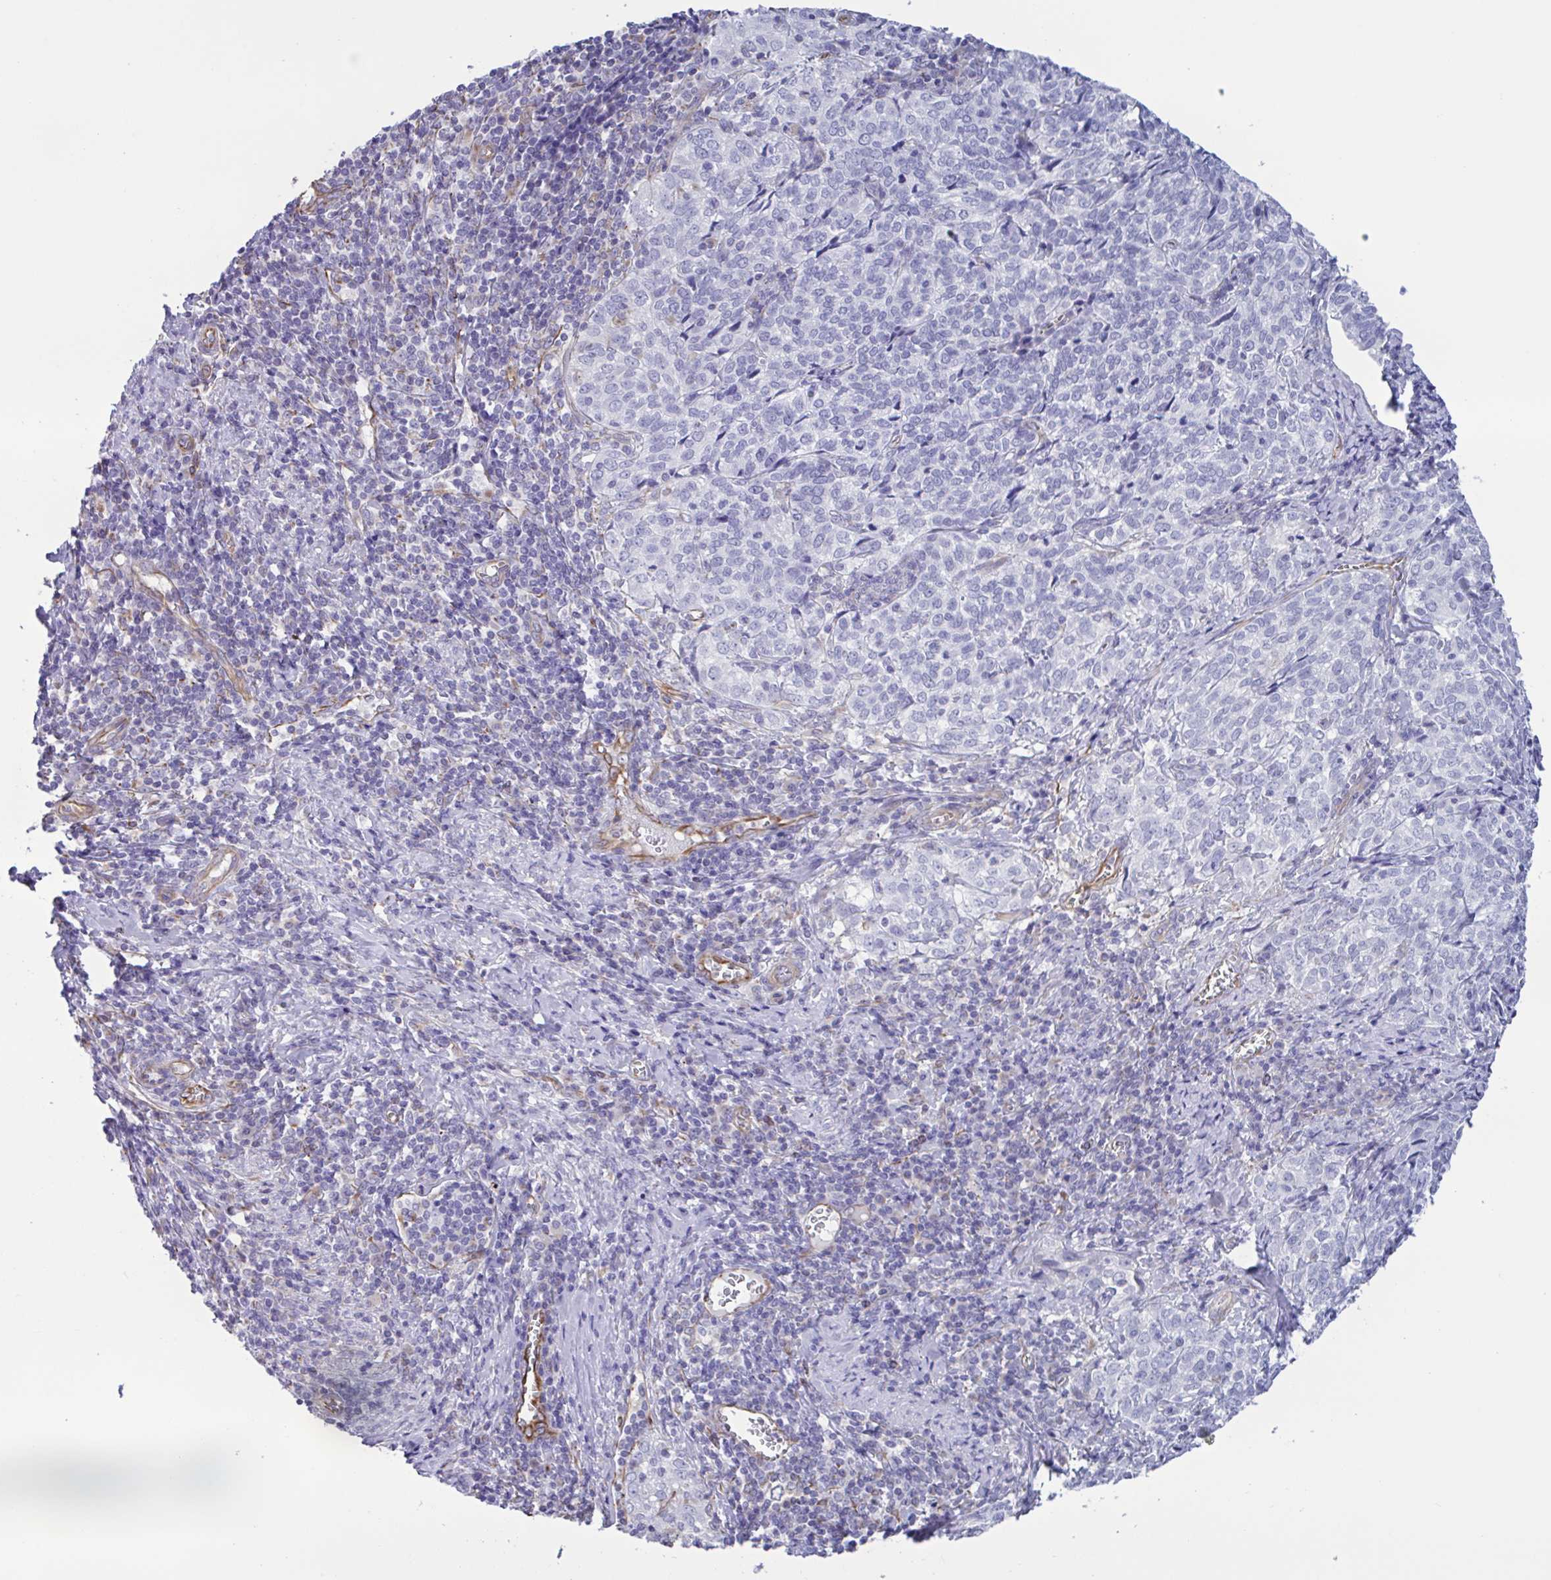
{"staining": {"intensity": "negative", "quantity": "none", "location": "none"}, "tissue": "cervical cancer", "cell_type": "Tumor cells", "image_type": "cancer", "snomed": [{"axis": "morphology", "description": "Normal tissue, NOS"}, {"axis": "morphology", "description": "Squamous cell carcinoma, NOS"}, {"axis": "topography", "description": "Vagina"}, {"axis": "topography", "description": "Cervix"}], "caption": "DAB (3,3'-diaminobenzidine) immunohistochemical staining of cervical squamous cell carcinoma demonstrates no significant positivity in tumor cells.", "gene": "TMEM86B", "patient": {"sex": "female", "age": 45}}